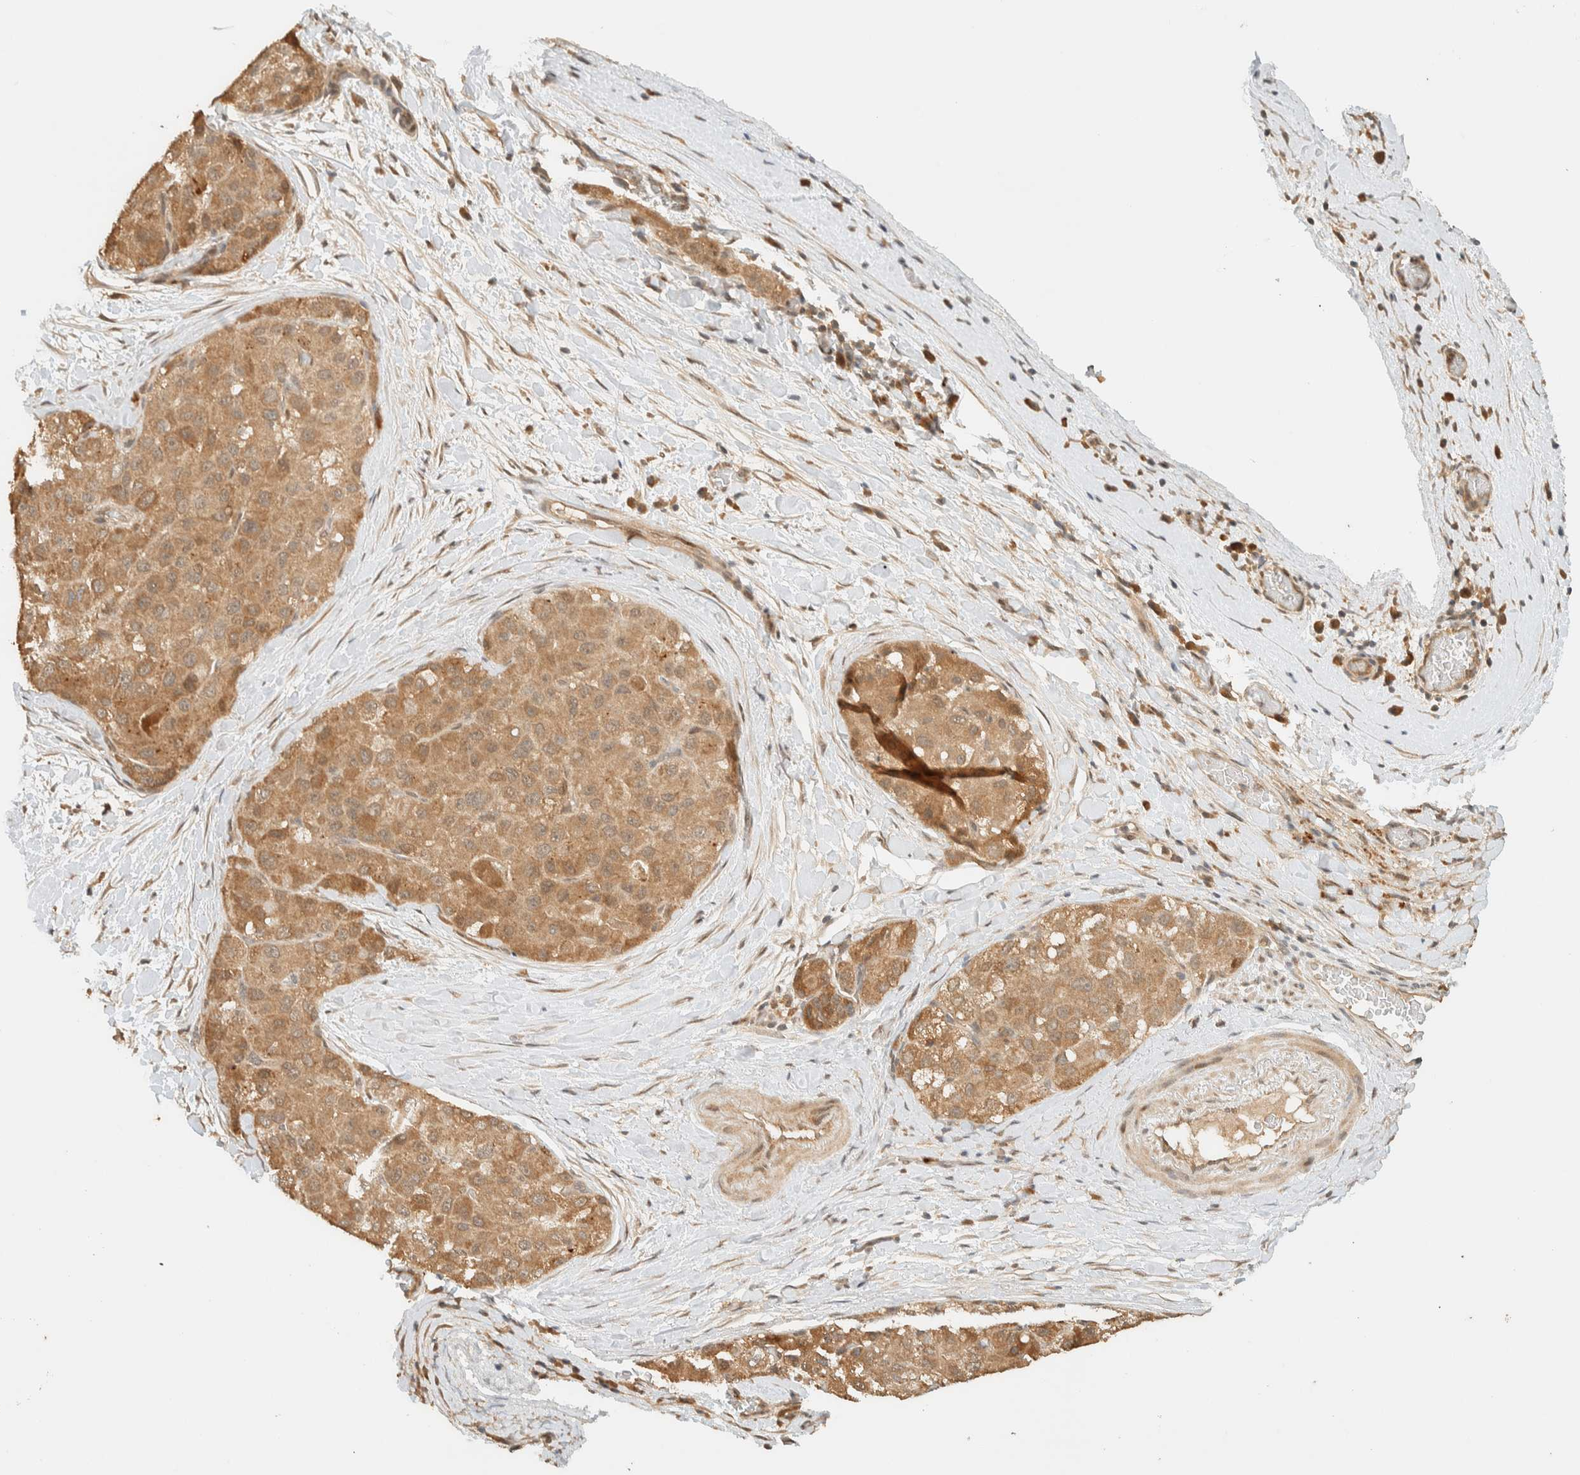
{"staining": {"intensity": "moderate", "quantity": ">75%", "location": "cytoplasmic/membranous"}, "tissue": "liver cancer", "cell_type": "Tumor cells", "image_type": "cancer", "snomed": [{"axis": "morphology", "description": "Carcinoma, Hepatocellular, NOS"}, {"axis": "topography", "description": "Liver"}], "caption": "Immunohistochemistry (IHC) (DAB (3,3'-diaminobenzidine)) staining of liver cancer (hepatocellular carcinoma) reveals moderate cytoplasmic/membranous protein positivity in approximately >75% of tumor cells.", "gene": "ZBTB34", "patient": {"sex": "male", "age": 80}}